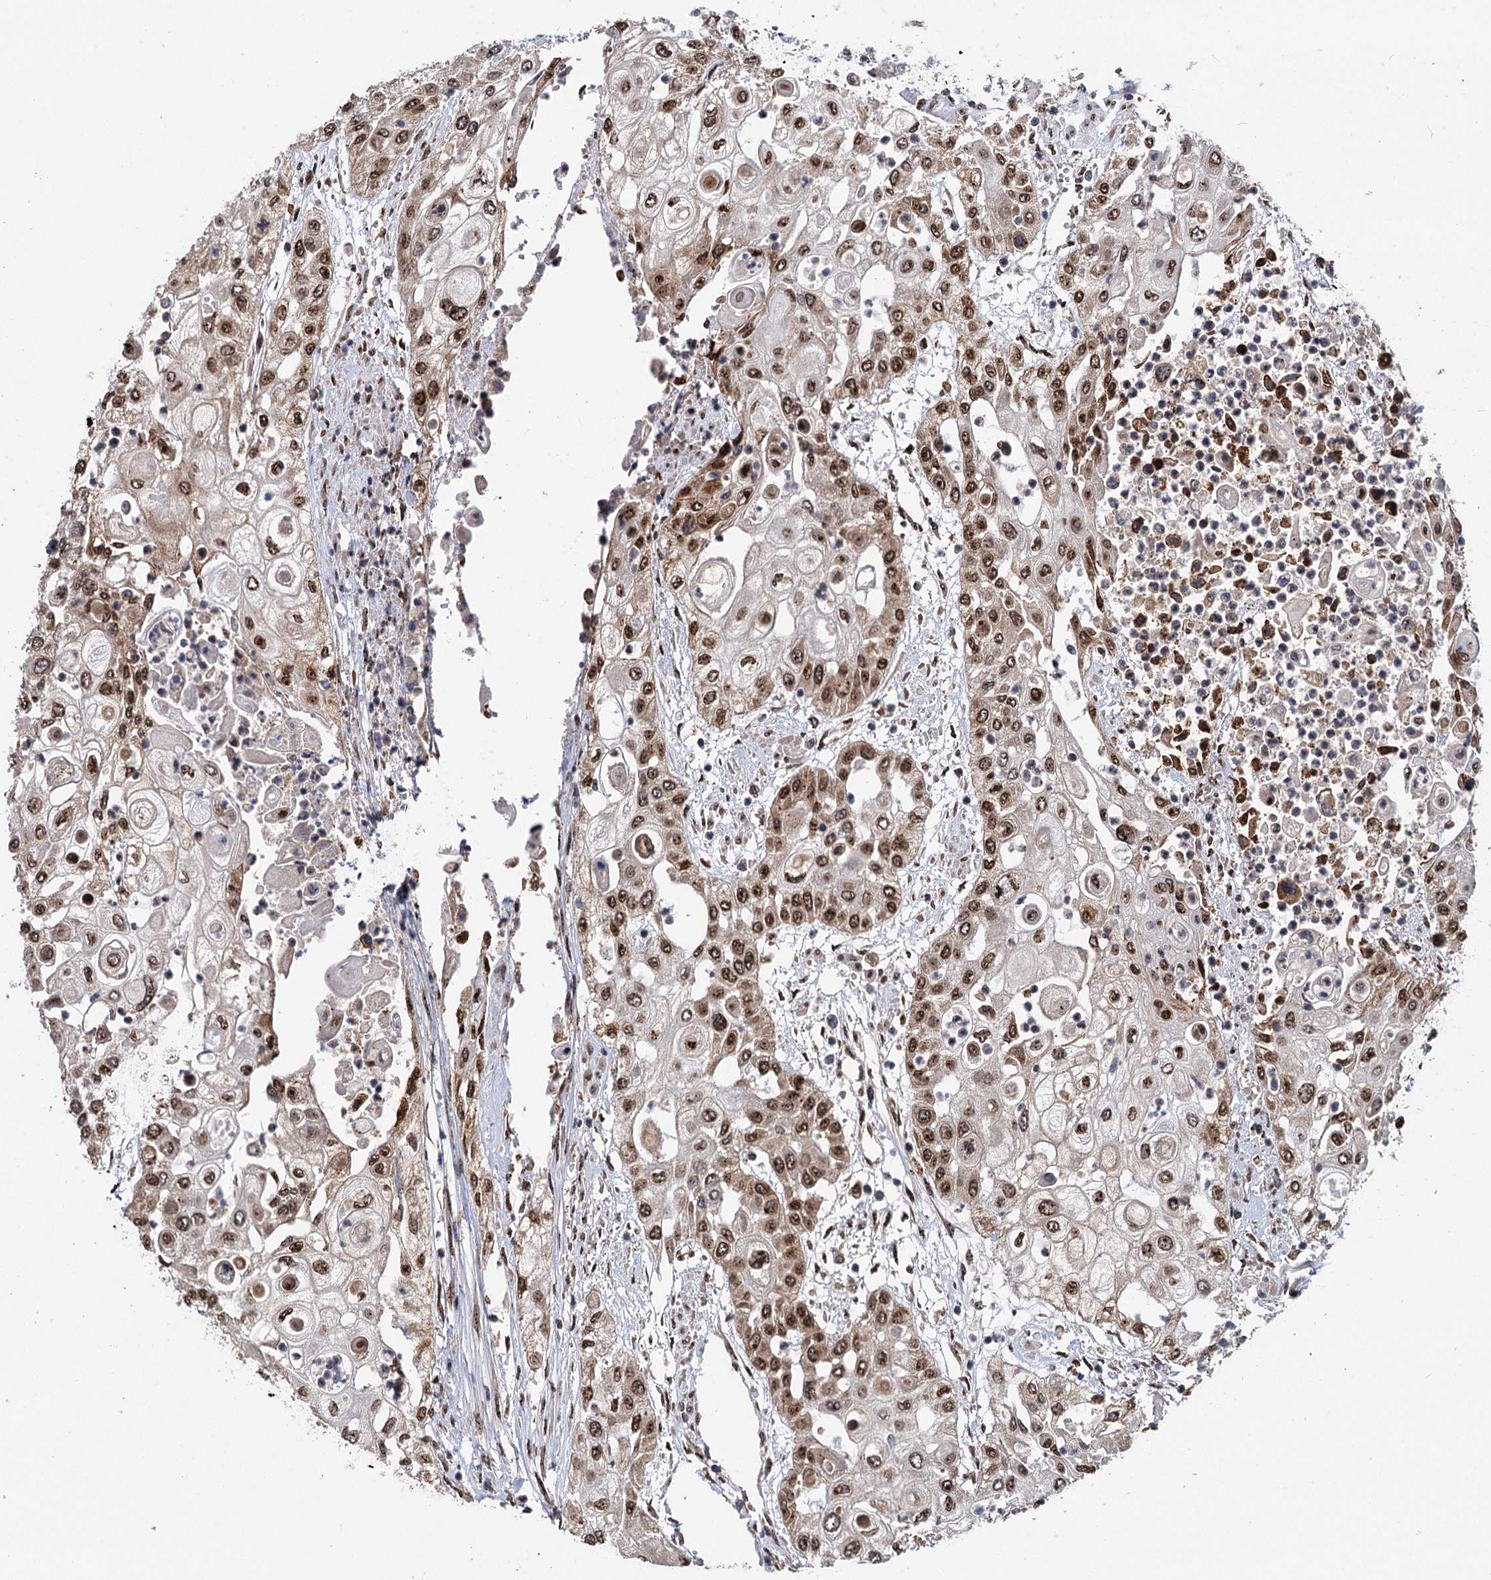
{"staining": {"intensity": "moderate", "quantity": ">75%", "location": "nuclear"}, "tissue": "urothelial cancer", "cell_type": "Tumor cells", "image_type": "cancer", "snomed": [{"axis": "morphology", "description": "Urothelial carcinoma, High grade"}, {"axis": "topography", "description": "Urinary bladder"}], "caption": "Immunohistochemistry photomicrograph of neoplastic tissue: human high-grade urothelial carcinoma stained using immunohistochemistry (IHC) displays medium levels of moderate protein expression localized specifically in the nuclear of tumor cells, appearing as a nuclear brown color.", "gene": "MESD", "patient": {"sex": "female", "age": 79}}